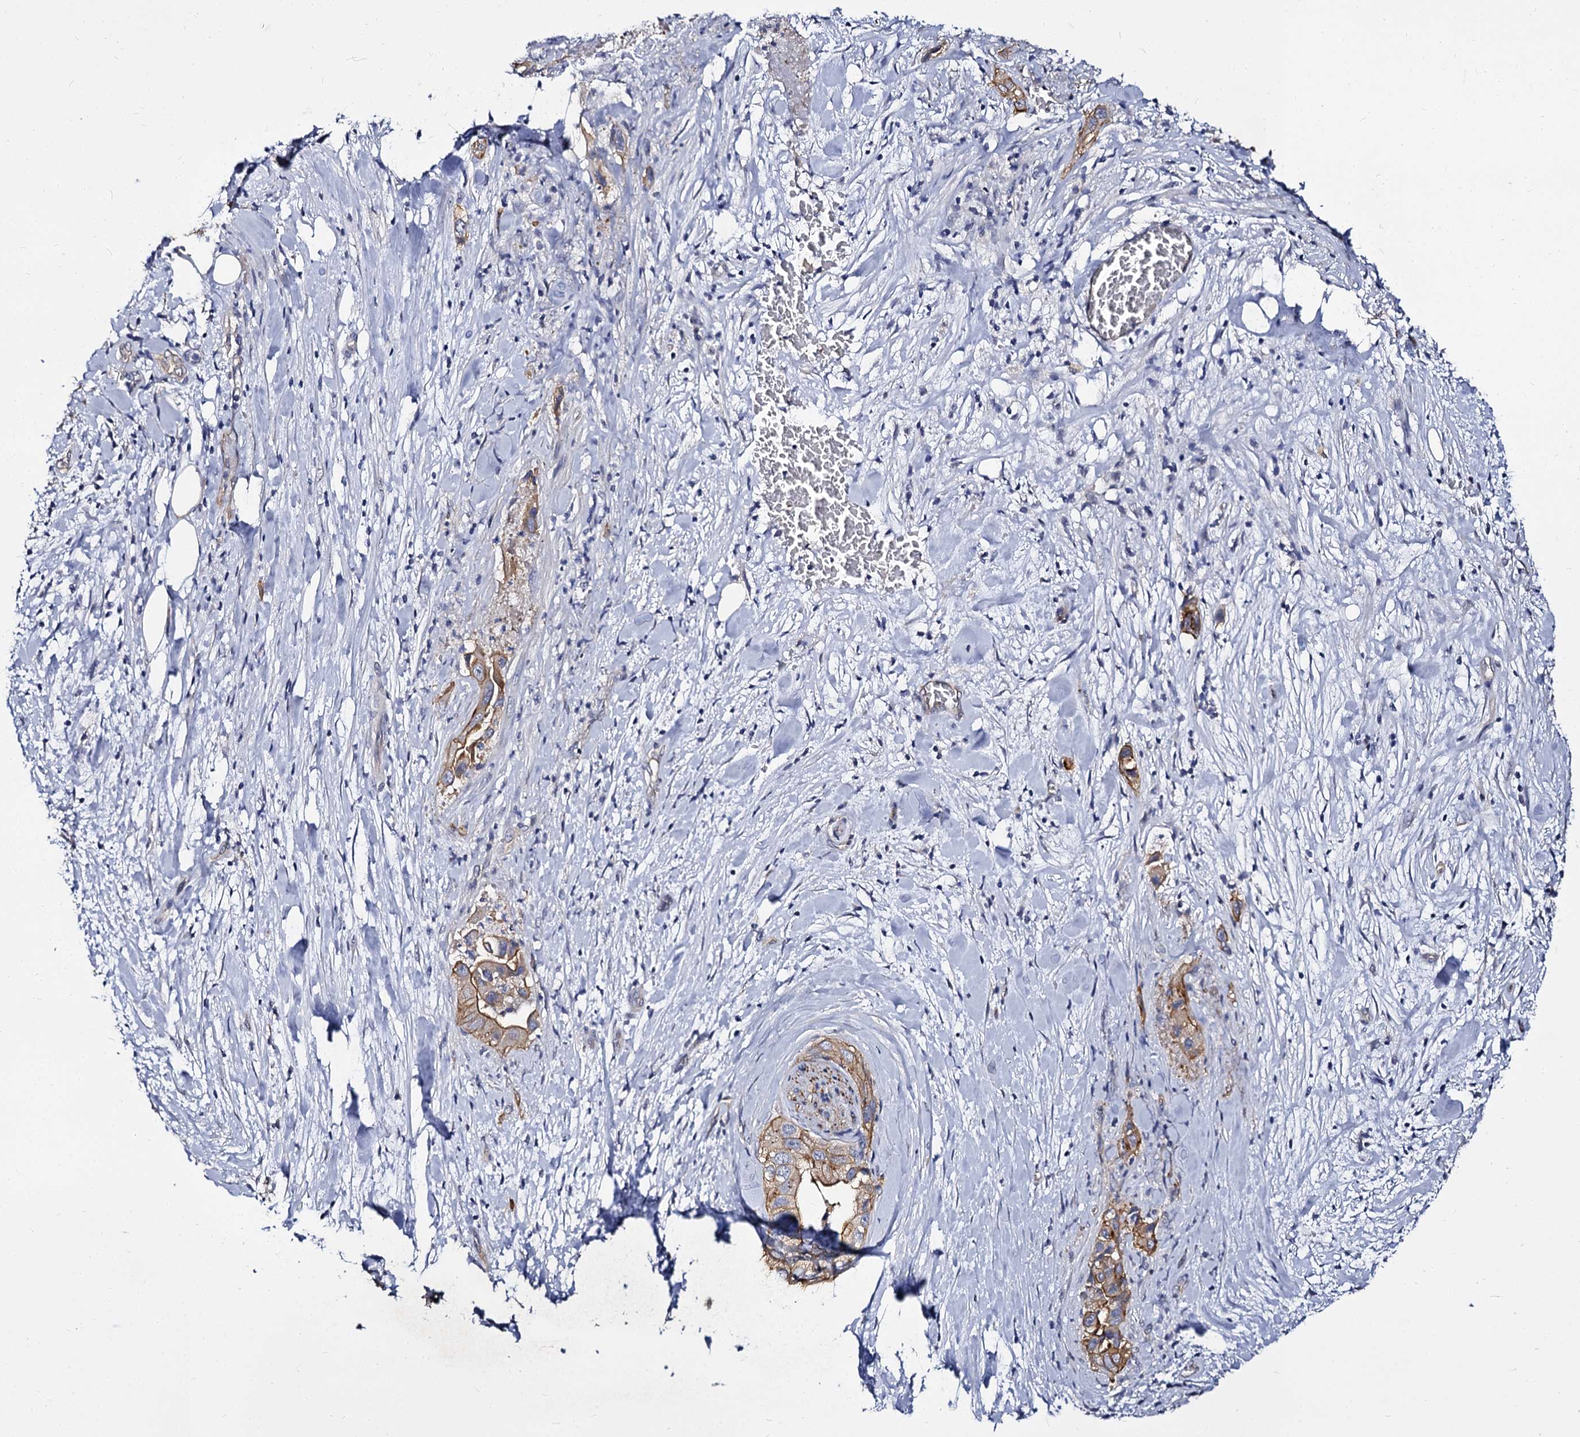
{"staining": {"intensity": "moderate", "quantity": "25%-75%", "location": "cytoplasmic/membranous"}, "tissue": "pancreatic cancer", "cell_type": "Tumor cells", "image_type": "cancer", "snomed": [{"axis": "morphology", "description": "Adenocarcinoma, NOS"}, {"axis": "topography", "description": "Pancreas"}], "caption": "Adenocarcinoma (pancreatic) stained for a protein reveals moderate cytoplasmic/membranous positivity in tumor cells.", "gene": "CBFB", "patient": {"sex": "female", "age": 78}}